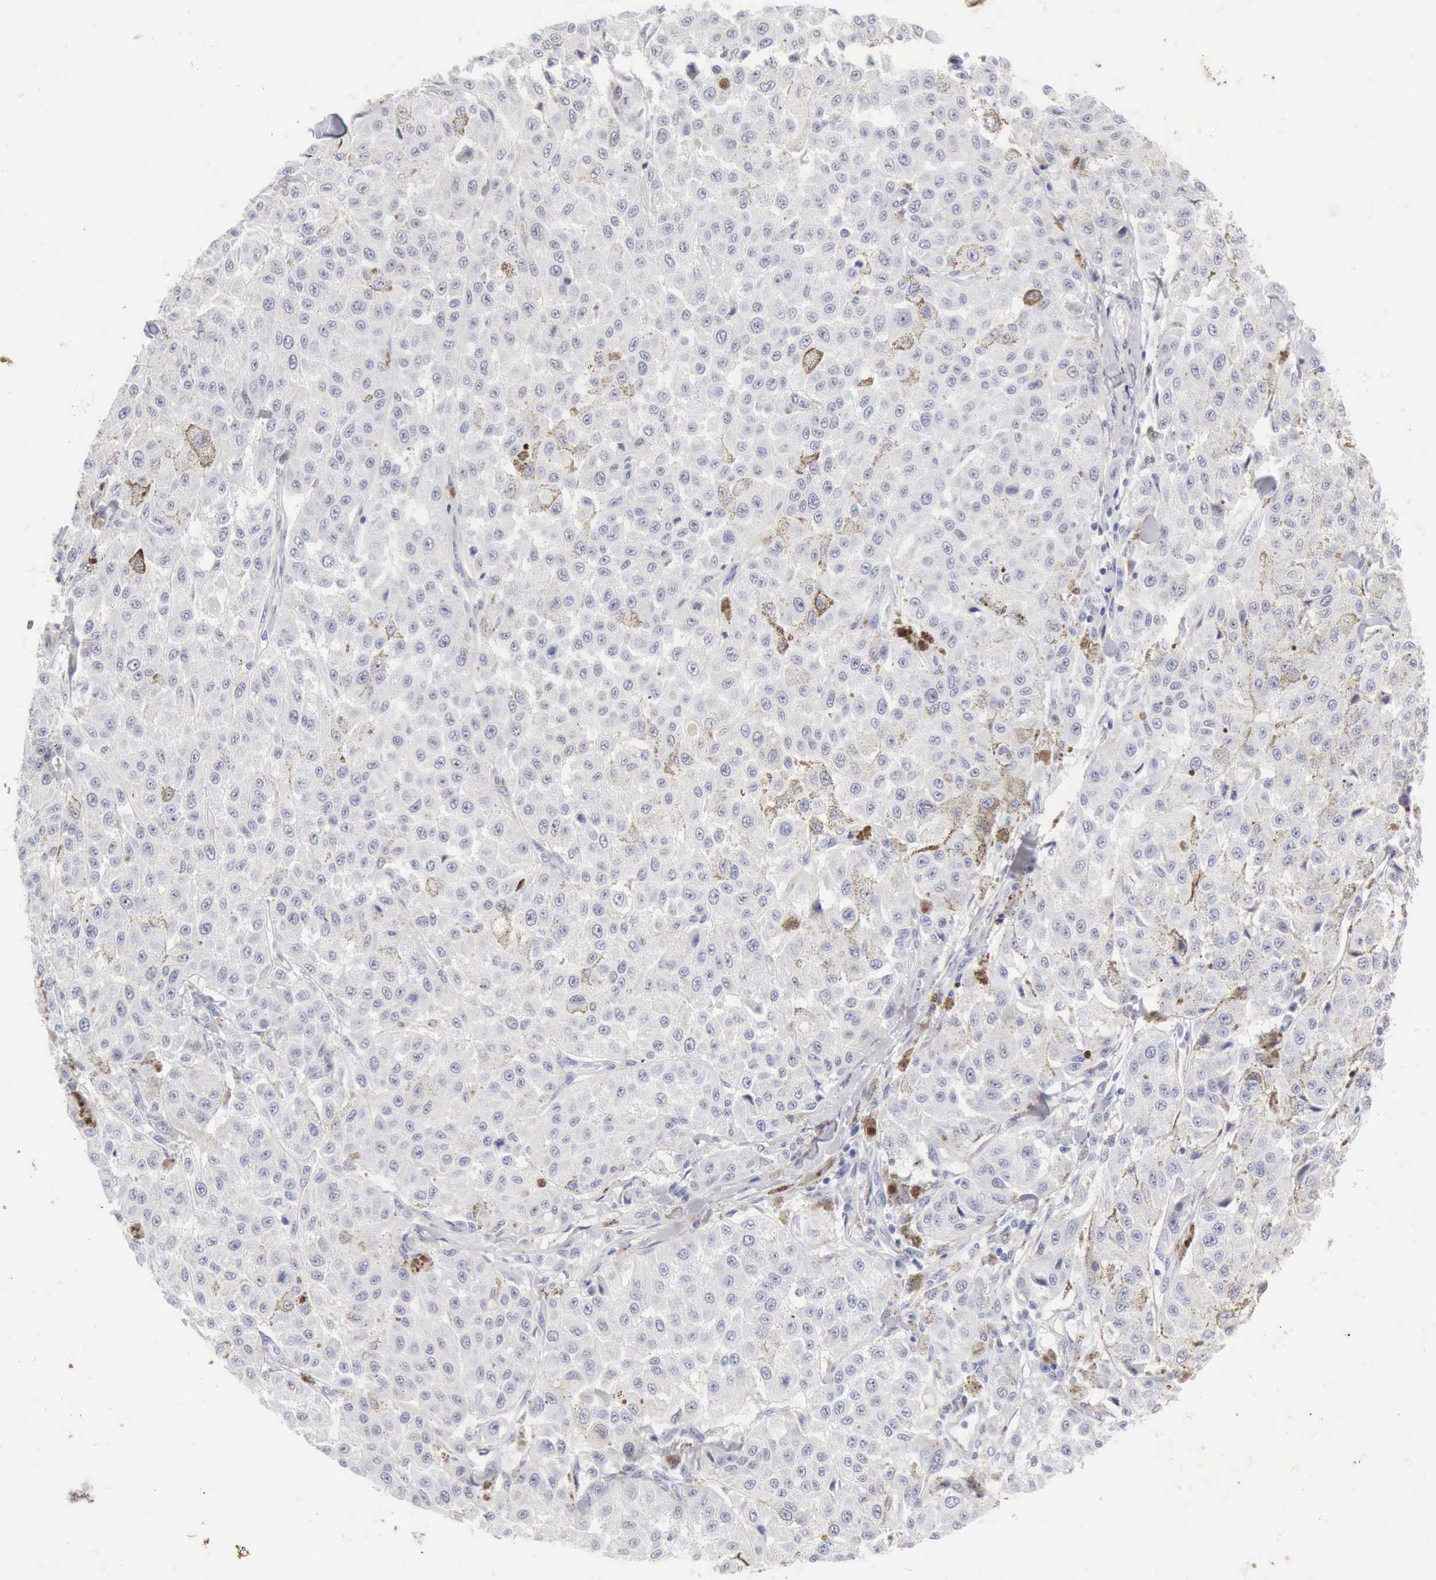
{"staining": {"intensity": "negative", "quantity": "none", "location": "none"}, "tissue": "melanoma", "cell_type": "Tumor cells", "image_type": "cancer", "snomed": [{"axis": "morphology", "description": "Malignant melanoma, NOS"}, {"axis": "topography", "description": "Skin"}], "caption": "Malignant melanoma was stained to show a protein in brown. There is no significant positivity in tumor cells. (DAB IHC with hematoxylin counter stain).", "gene": "KRT10", "patient": {"sex": "female", "age": 64}}